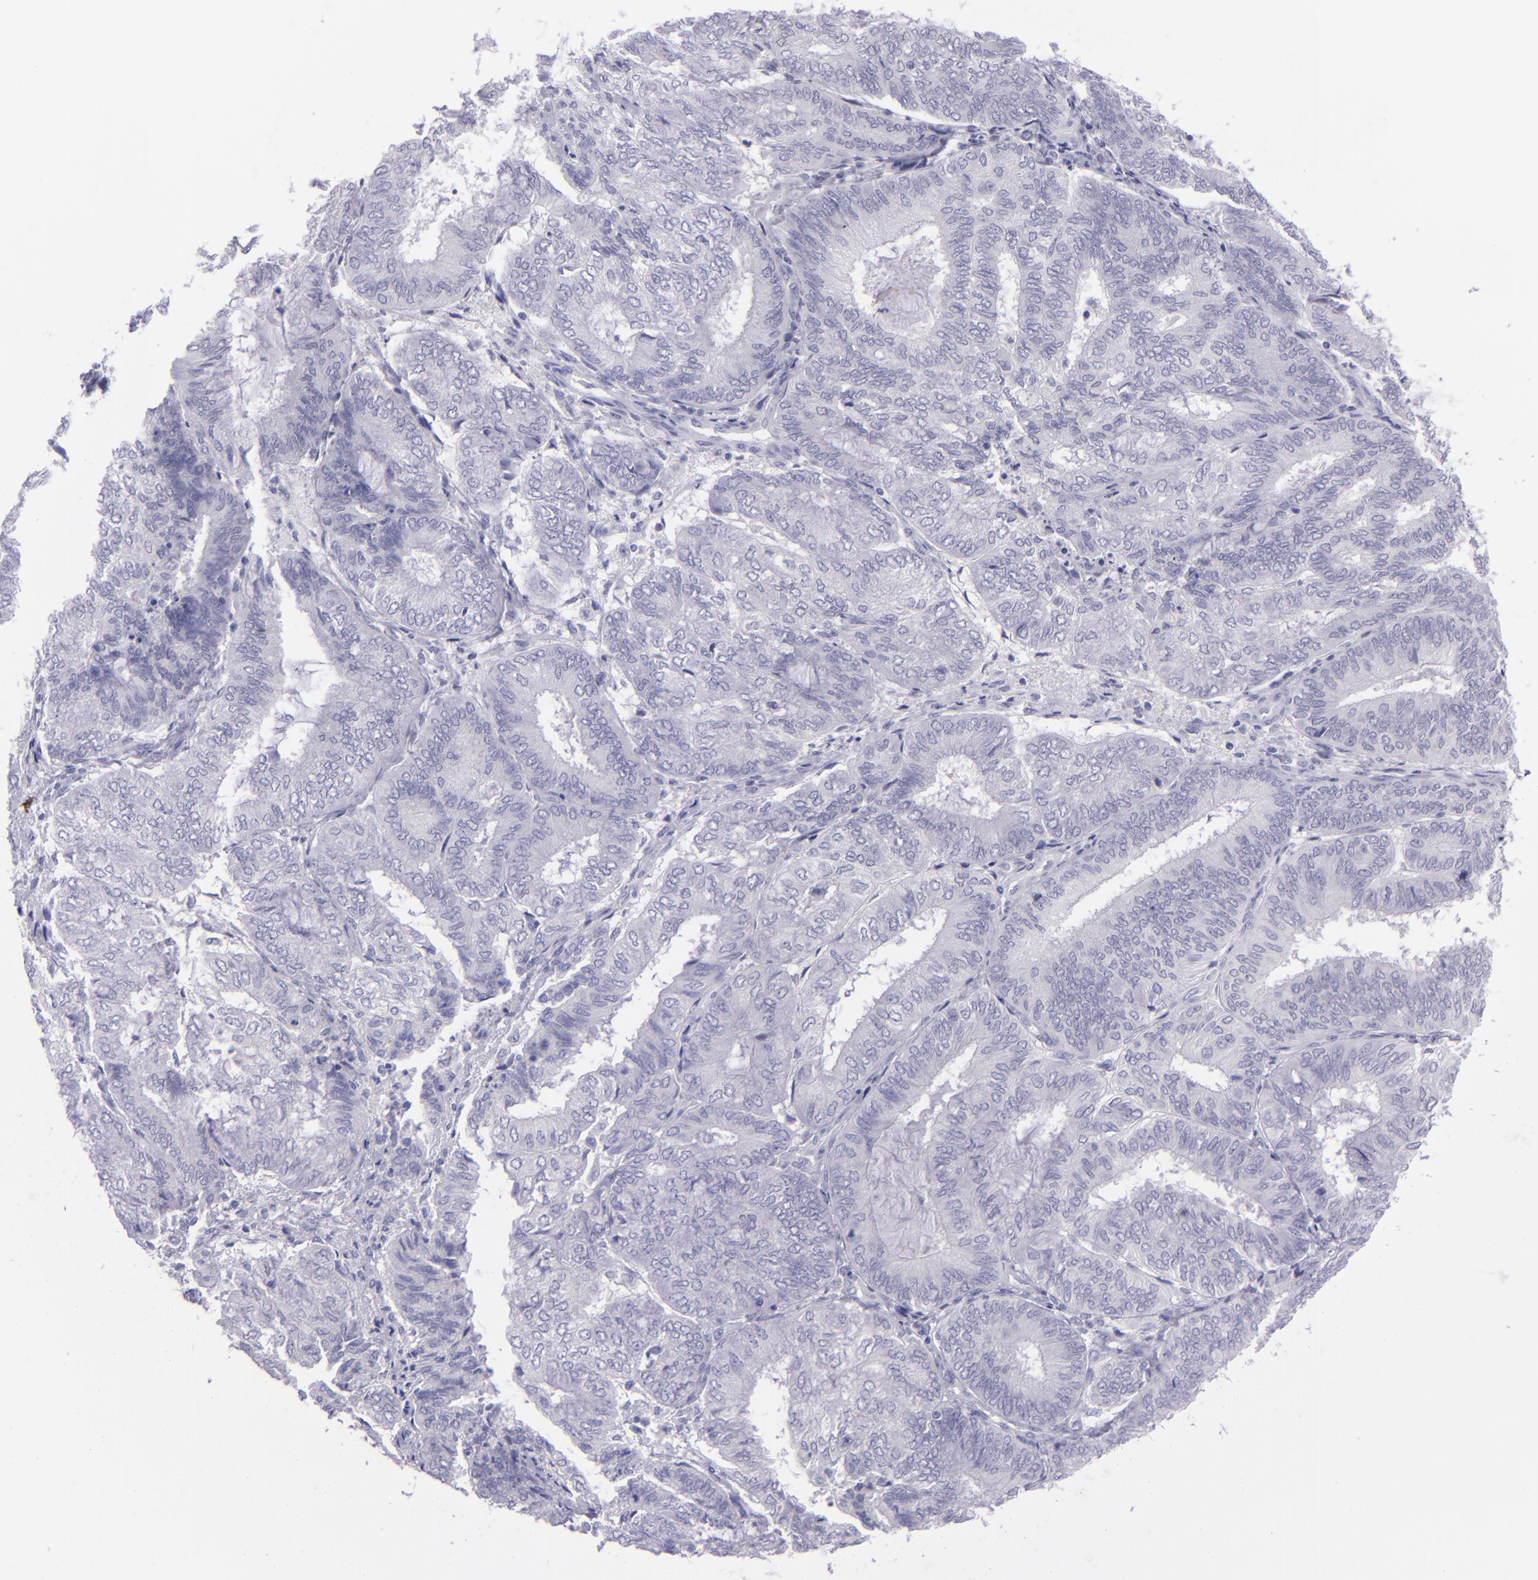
{"staining": {"intensity": "negative", "quantity": "none", "location": "none"}, "tissue": "endometrial cancer", "cell_type": "Tumor cells", "image_type": "cancer", "snomed": [{"axis": "morphology", "description": "Adenocarcinoma, NOS"}, {"axis": "topography", "description": "Endometrium"}], "caption": "An image of human endometrial cancer (adenocarcinoma) is negative for staining in tumor cells.", "gene": "TNNT3", "patient": {"sex": "female", "age": 59}}